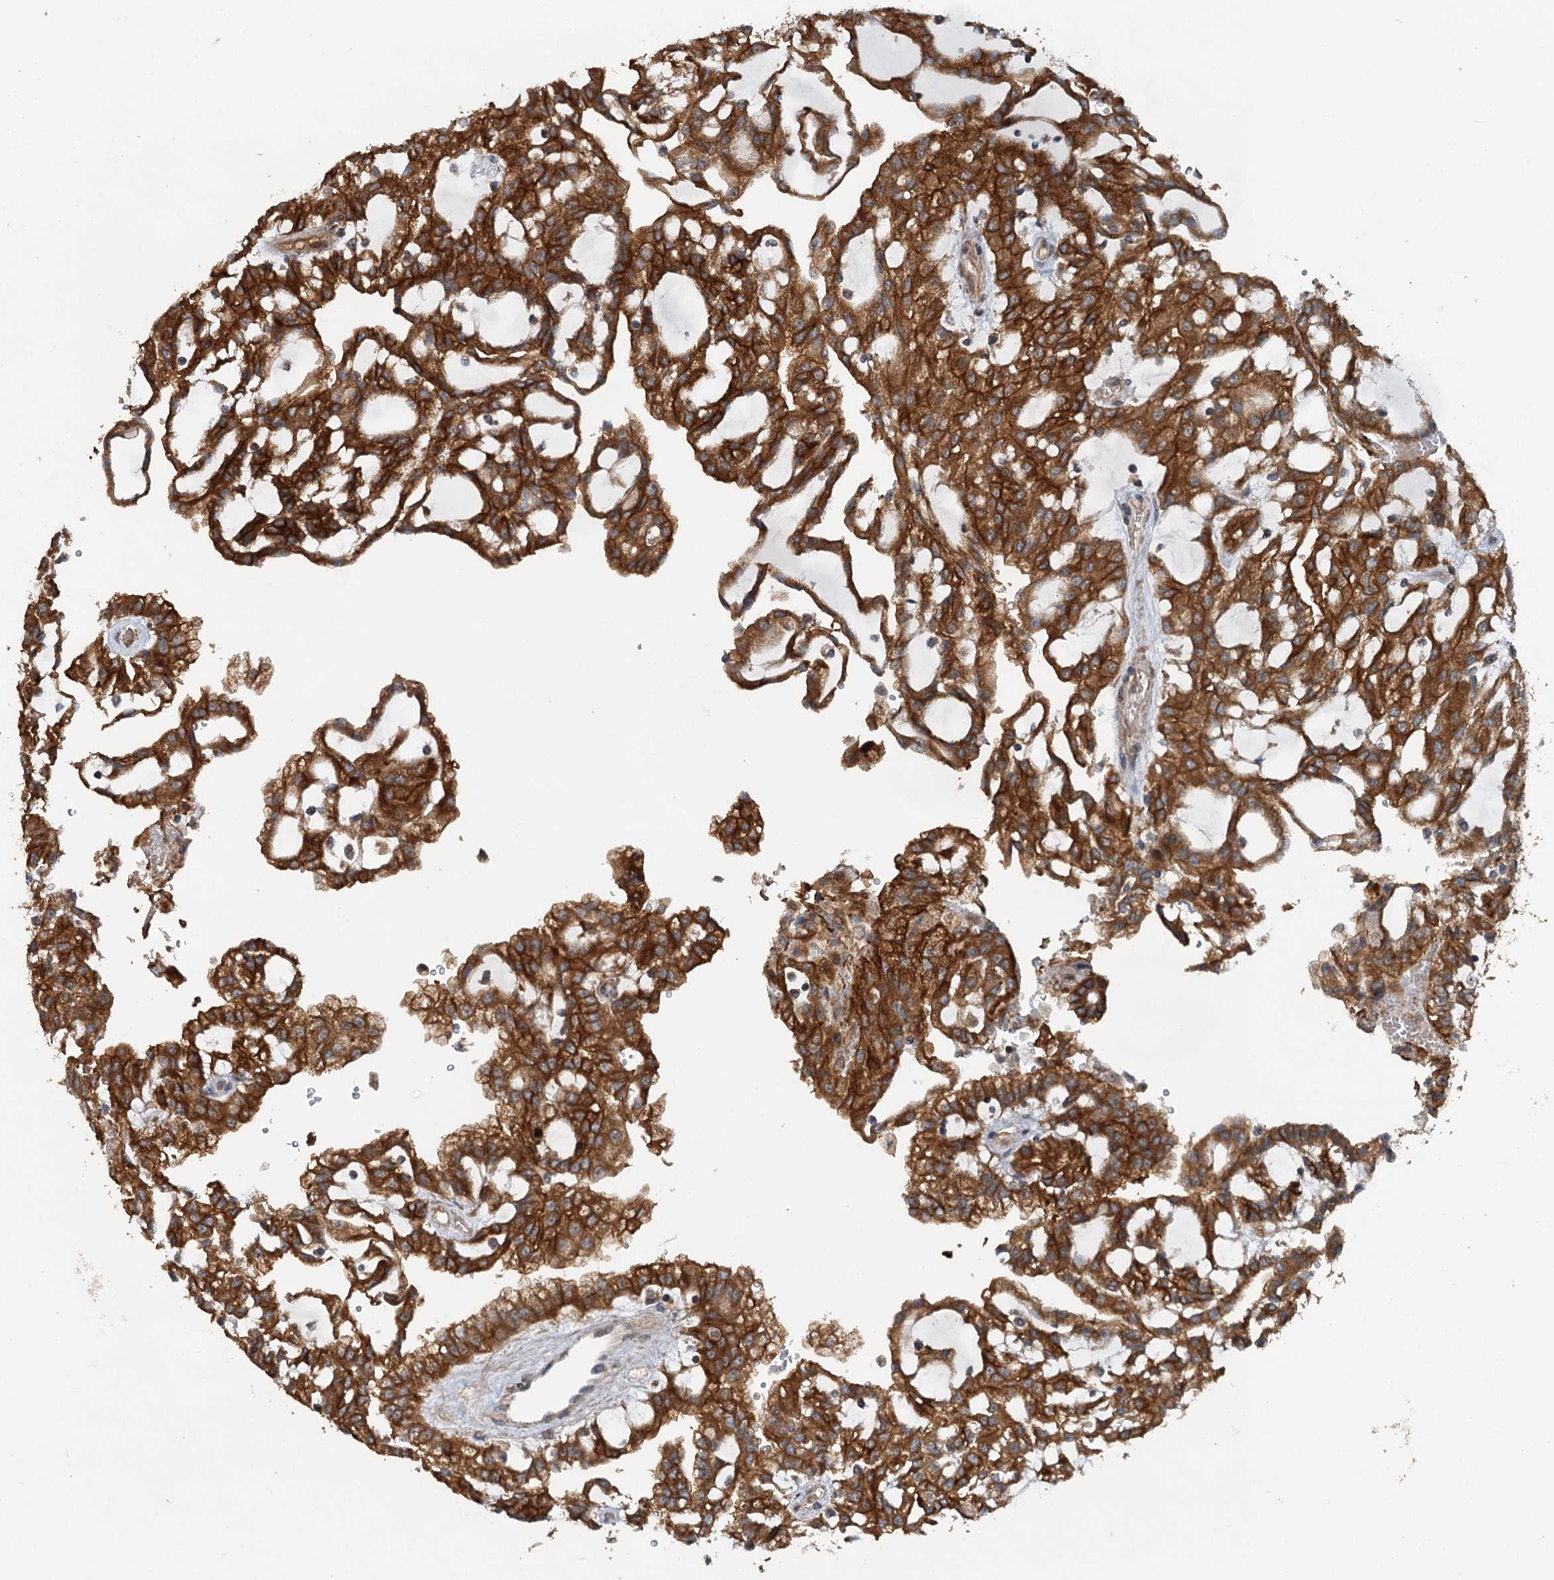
{"staining": {"intensity": "strong", "quantity": ">75%", "location": "cytoplasmic/membranous"}, "tissue": "renal cancer", "cell_type": "Tumor cells", "image_type": "cancer", "snomed": [{"axis": "morphology", "description": "Adenocarcinoma, NOS"}, {"axis": "topography", "description": "Kidney"}], "caption": "Immunohistochemical staining of renal cancer (adenocarcinoma) exhibits strong cytoplasmic/membranous protein expression in approximately >75% of tumor cells.", "gene": "LRRK2", "patient": {"sex": "male", "age": 63}}